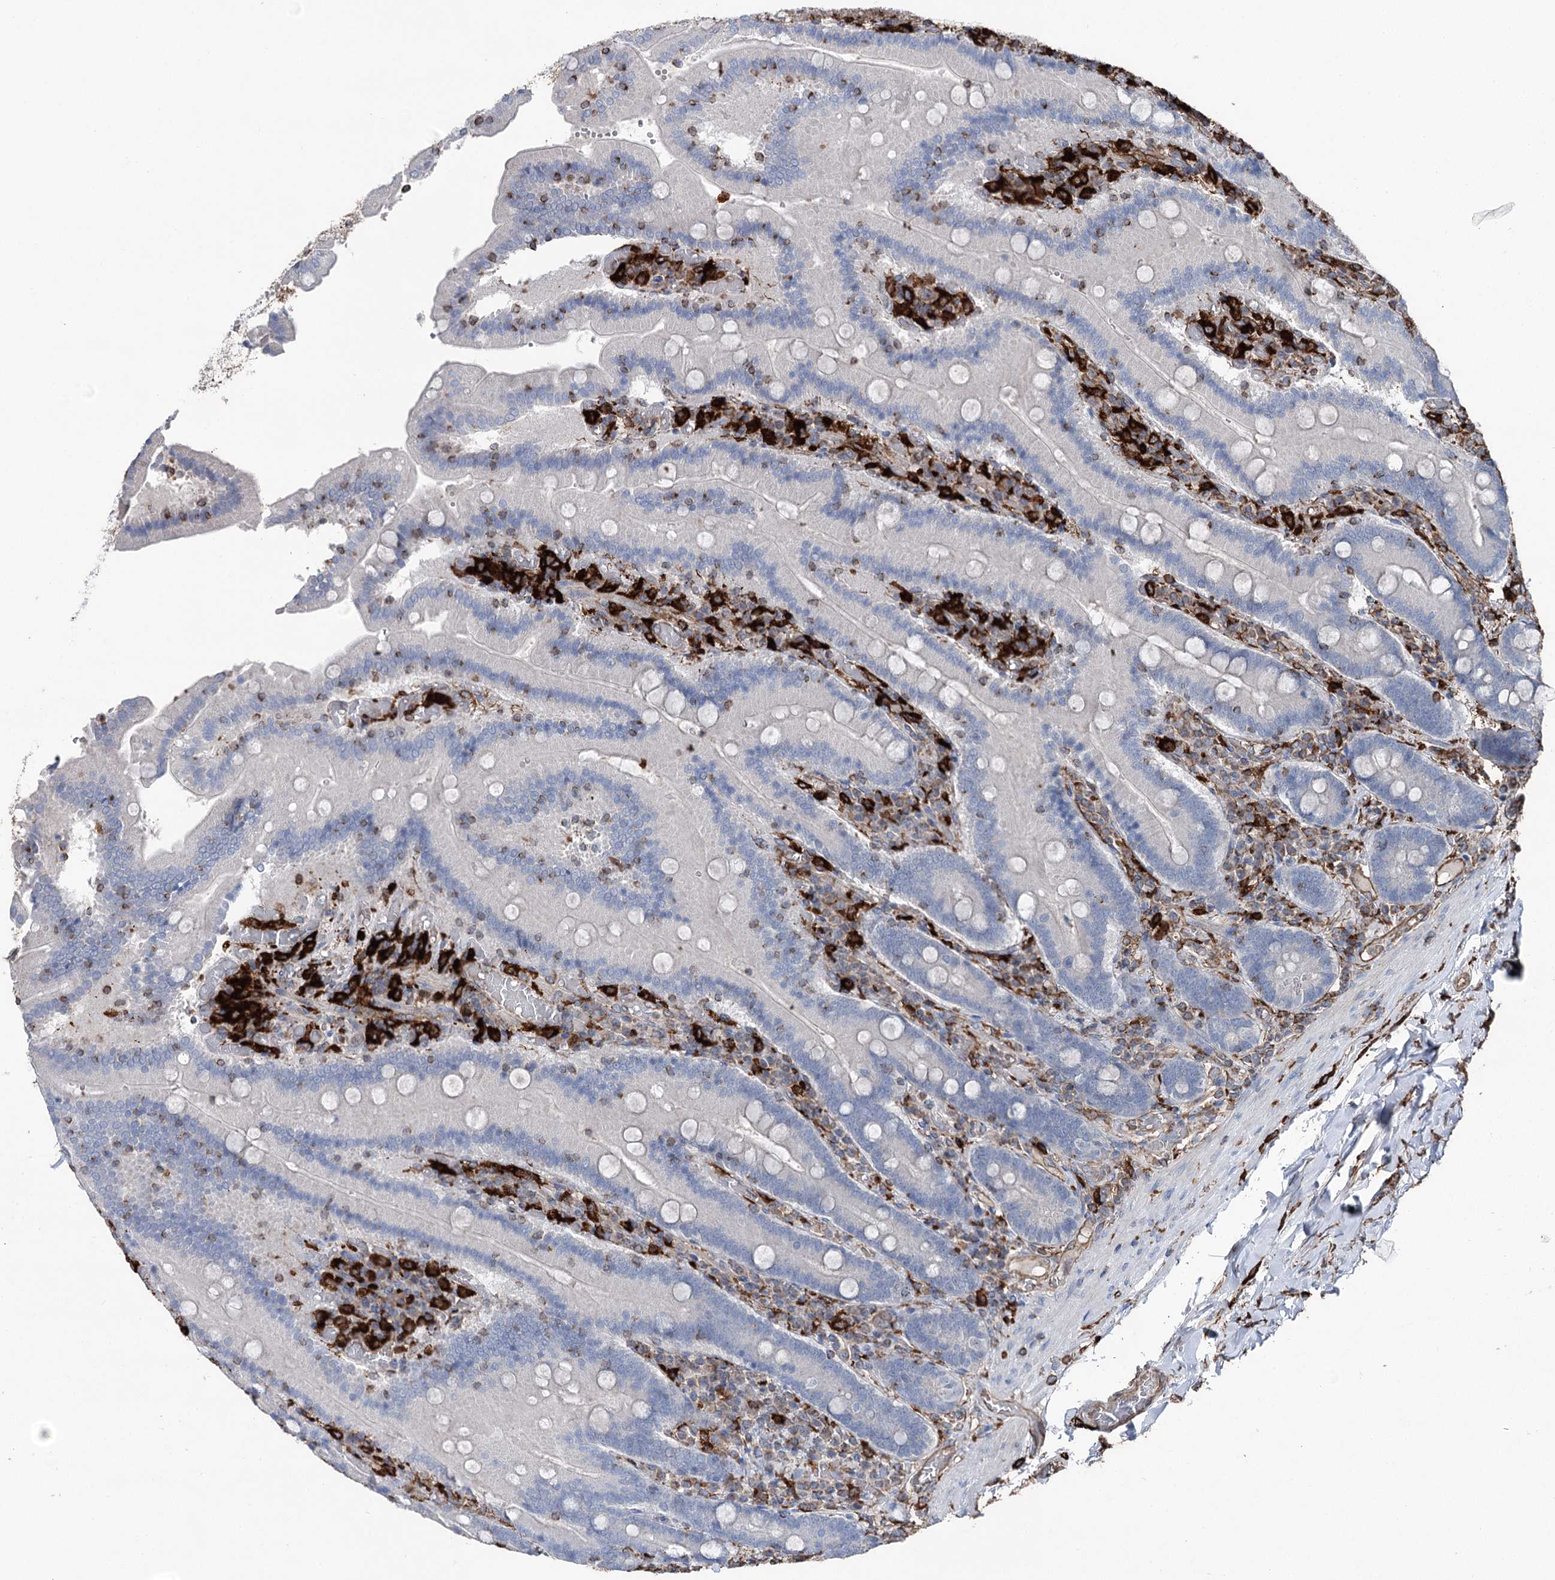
{"staining": {"intensity": "negative", "quantity": "none", "location": "none"}, "tissue": "duodenum", "cell_type": "Glandular cells", "image_type": "normal", "snomed": [{"axis": "morphology", "description": "Normal tissue, NOS"}, {"axis": "topography", "description": "Duodenum"}], "caption": "This image is of unremarkable duodenum stained with immunohistochemistry to label a protein in brown with the nuclei are counter-stained blue. There is no expression in glandular cells.", "gene": "CLEC4M", "patient": {"sex": "female", "age": 62}}